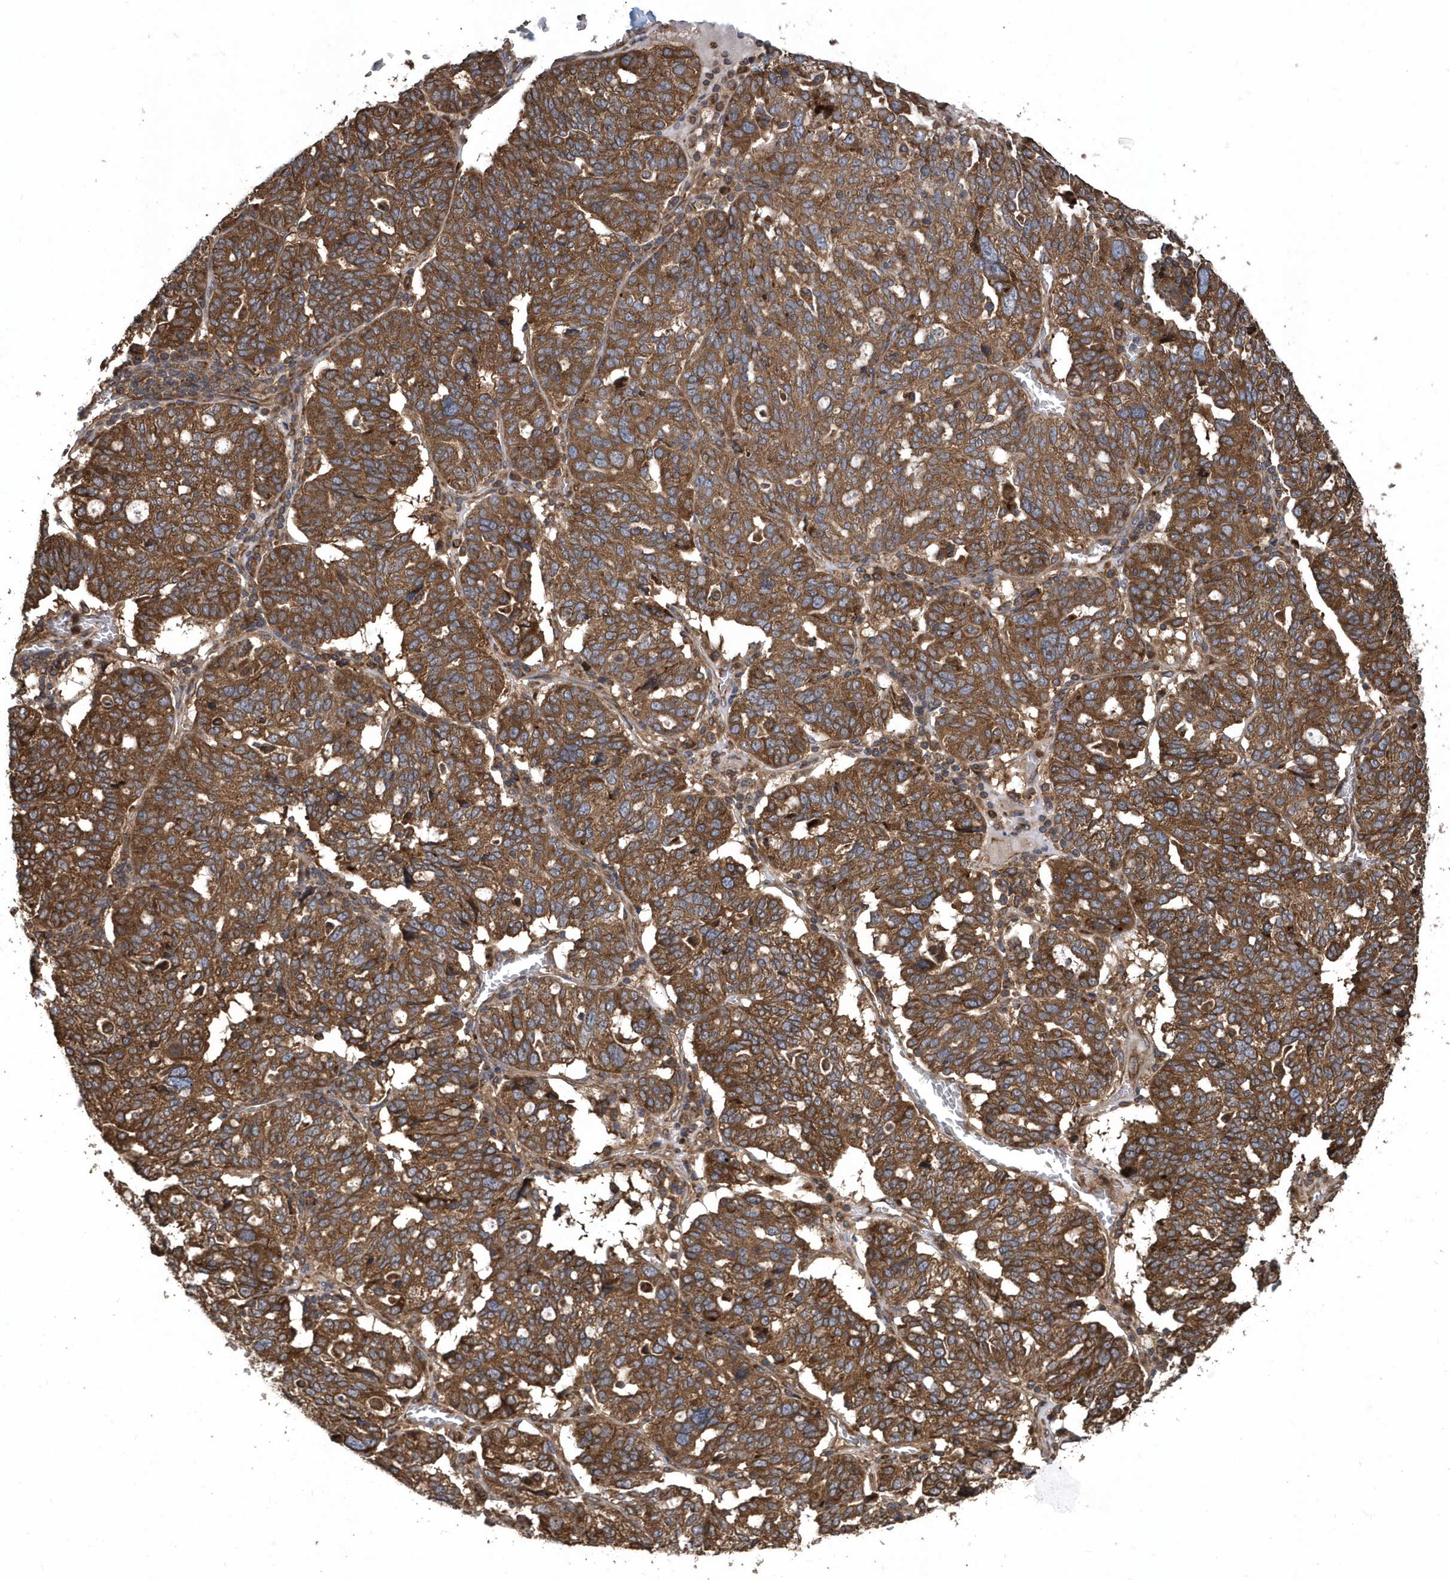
{"staining": {"intensity": "moderate", "quantity": ">75%", "location": "cytoplasmic/membranous"}, "tissue": "ovarian cancer", "cell_type": "Tumor cells", "image_type": "cancer", "snomed": [{"axis": "morphology", "description": "Cystadenocarcinoma, serous, NOS"}, {"axis": "topography", "description": "Ovary"}], "caption": "IHC staining of ovarian cancer (serous cystadenocarcinoma), which exhibits medium levels of moderate cytoplasmic/membranous staining in about >75% of tumor cells indicating moderate cytoplasmic/membranous protein staining. The staining was performed using DAB (brown) for protein detection and nuclei were counterstained in hematoxylin (blue).", "gene": "WASHC5", "patient": {"sex": "female", "age": 59}}